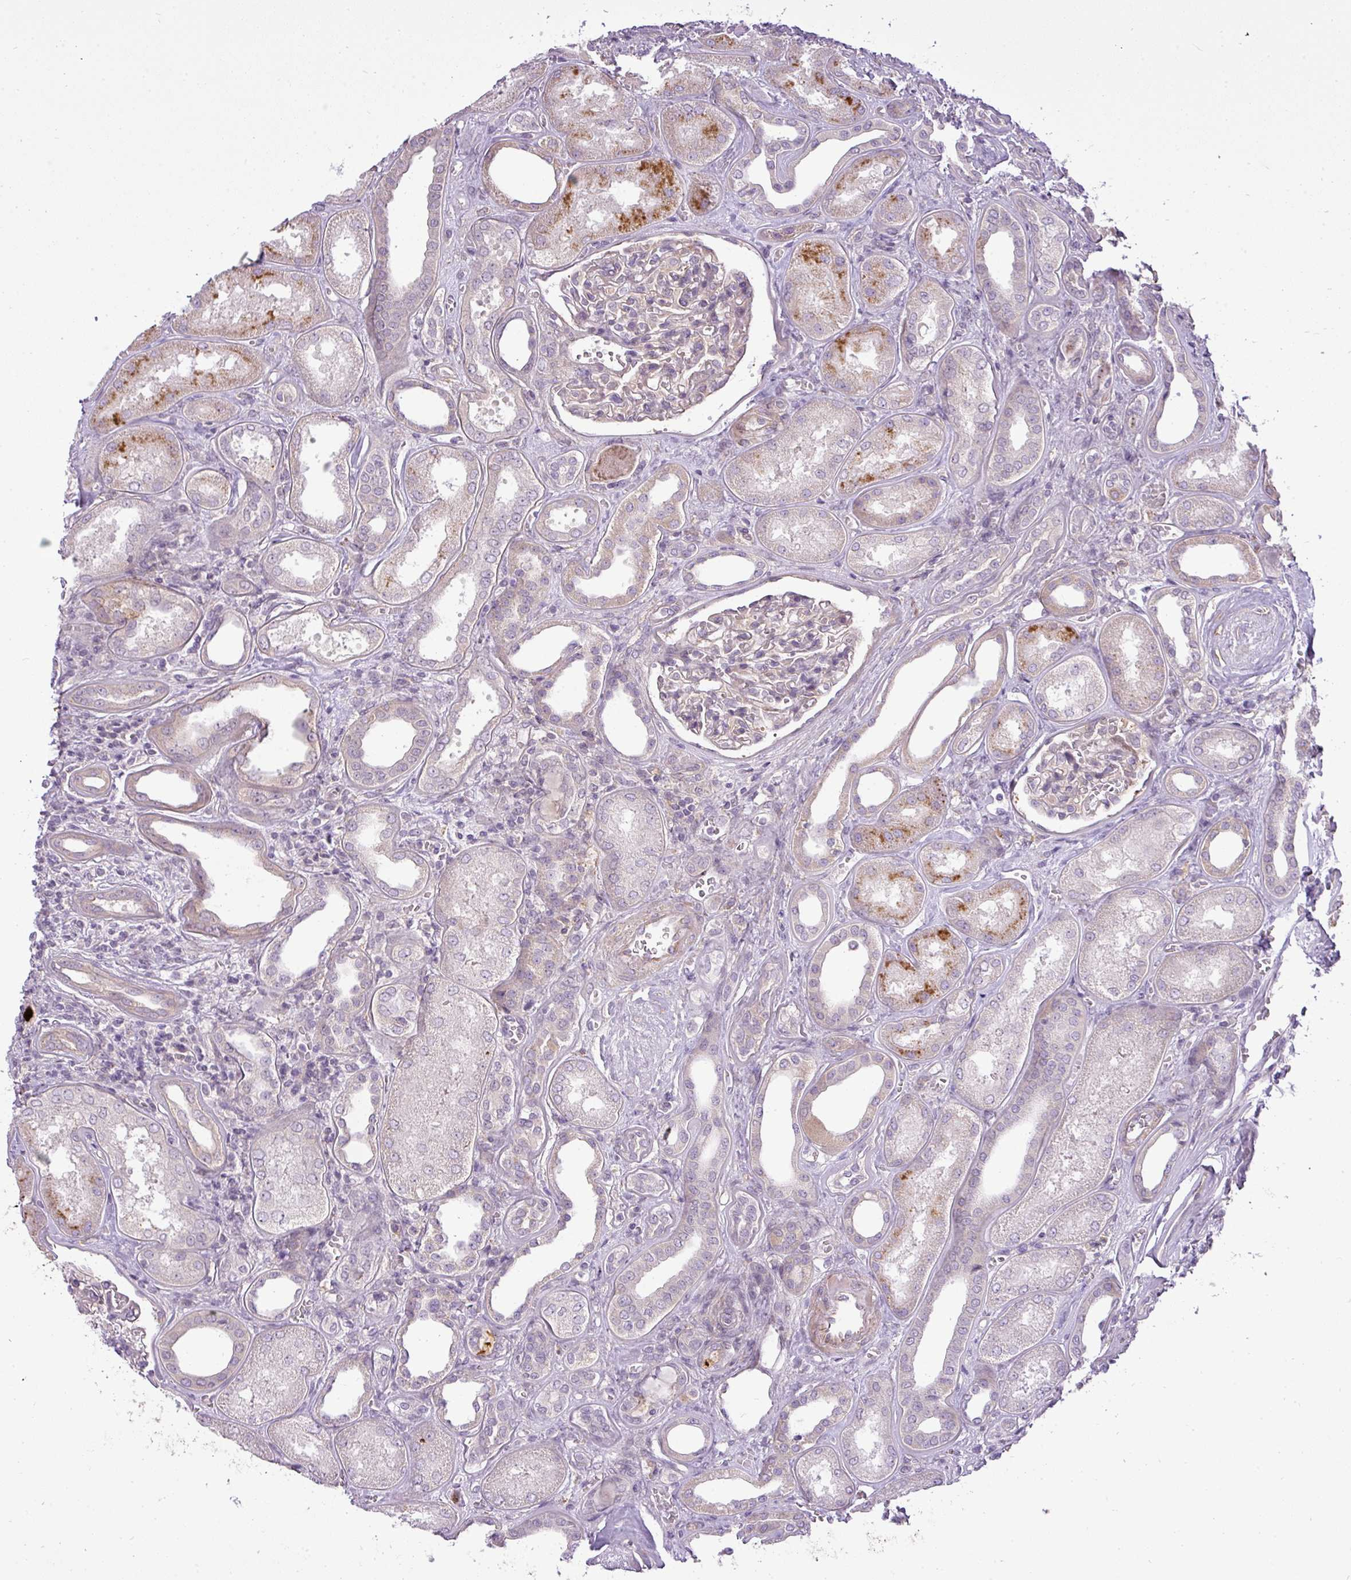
{"staining": {"intensity": "moderate", "quantity": "25%-75%", "location": "cytoplasmic/membranous"}, "tissue": "kidney", "cell_type": "Cells in glomeruli", "image_type": "normal", "snomed": [{"axis": "morphology", "description": "Normal tissue, NOS"}, {"axis": "morphology", "description": "Adenocarcinoma, NOS"}, {"axis": "topography", "description": "Kidney"}], "caption": "Moderate cytoplasmic/membranous positivity for a protein is present in about 25%-75% of cells in glomeruli of benign kidney using immunohistochemistry.", "gene": "PDRG1", "patient": {"sex": "female", "age": 68}}